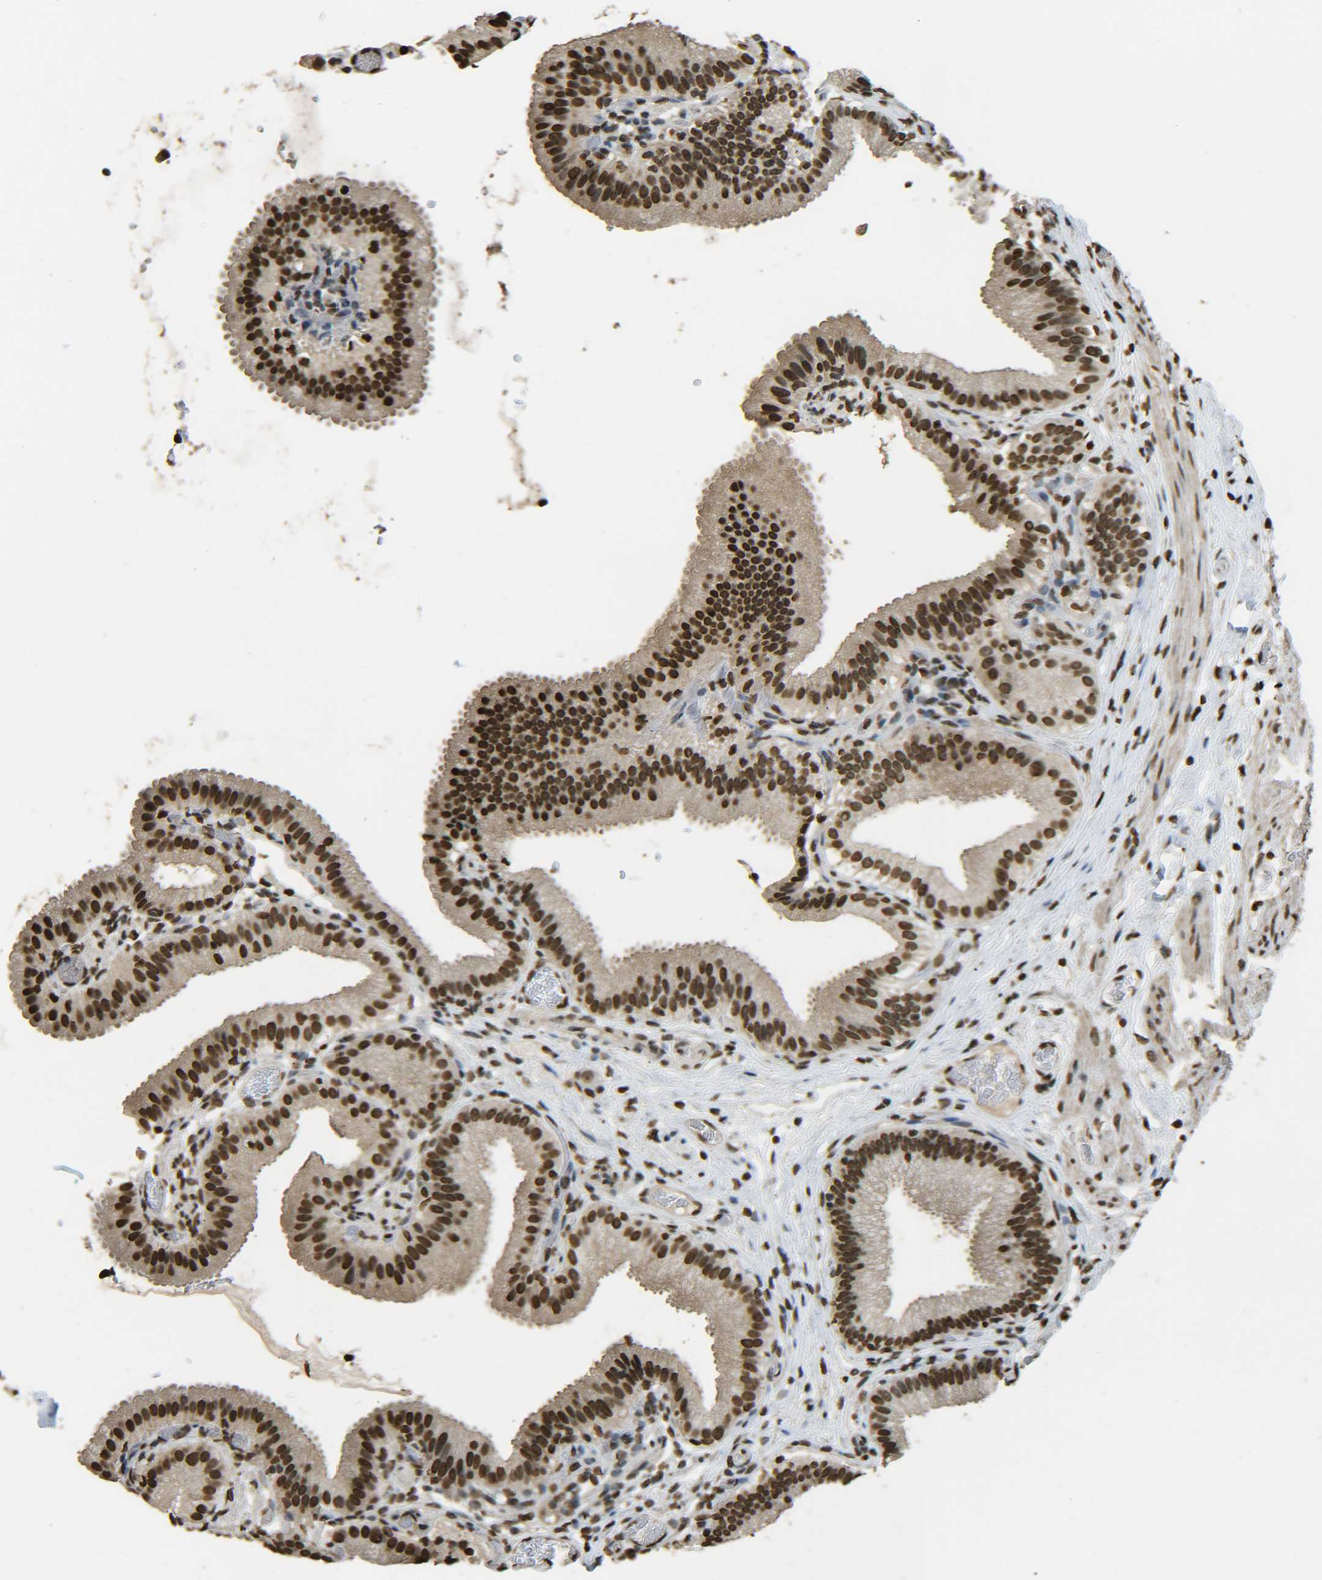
{"staining": {"intensity": "strong", "quantity": ">75%", "location": "nuclear"}, "tissue": "gallbladder", "cell_type": "Glandular cells", "image_type": "normal", "snomed": [{"axis": "morphology", "description": "Normal tissue, NOS"}, {"axis": "topography", "description": "Gallbladder"}], "caption": "Unremarkable gallbladder reveals strong nuclear staining in about >75% of glandular cells, visualized by immunohistochemistry.", "gene": "H4C16", "patient": {"sex": "male", "age": 54}}